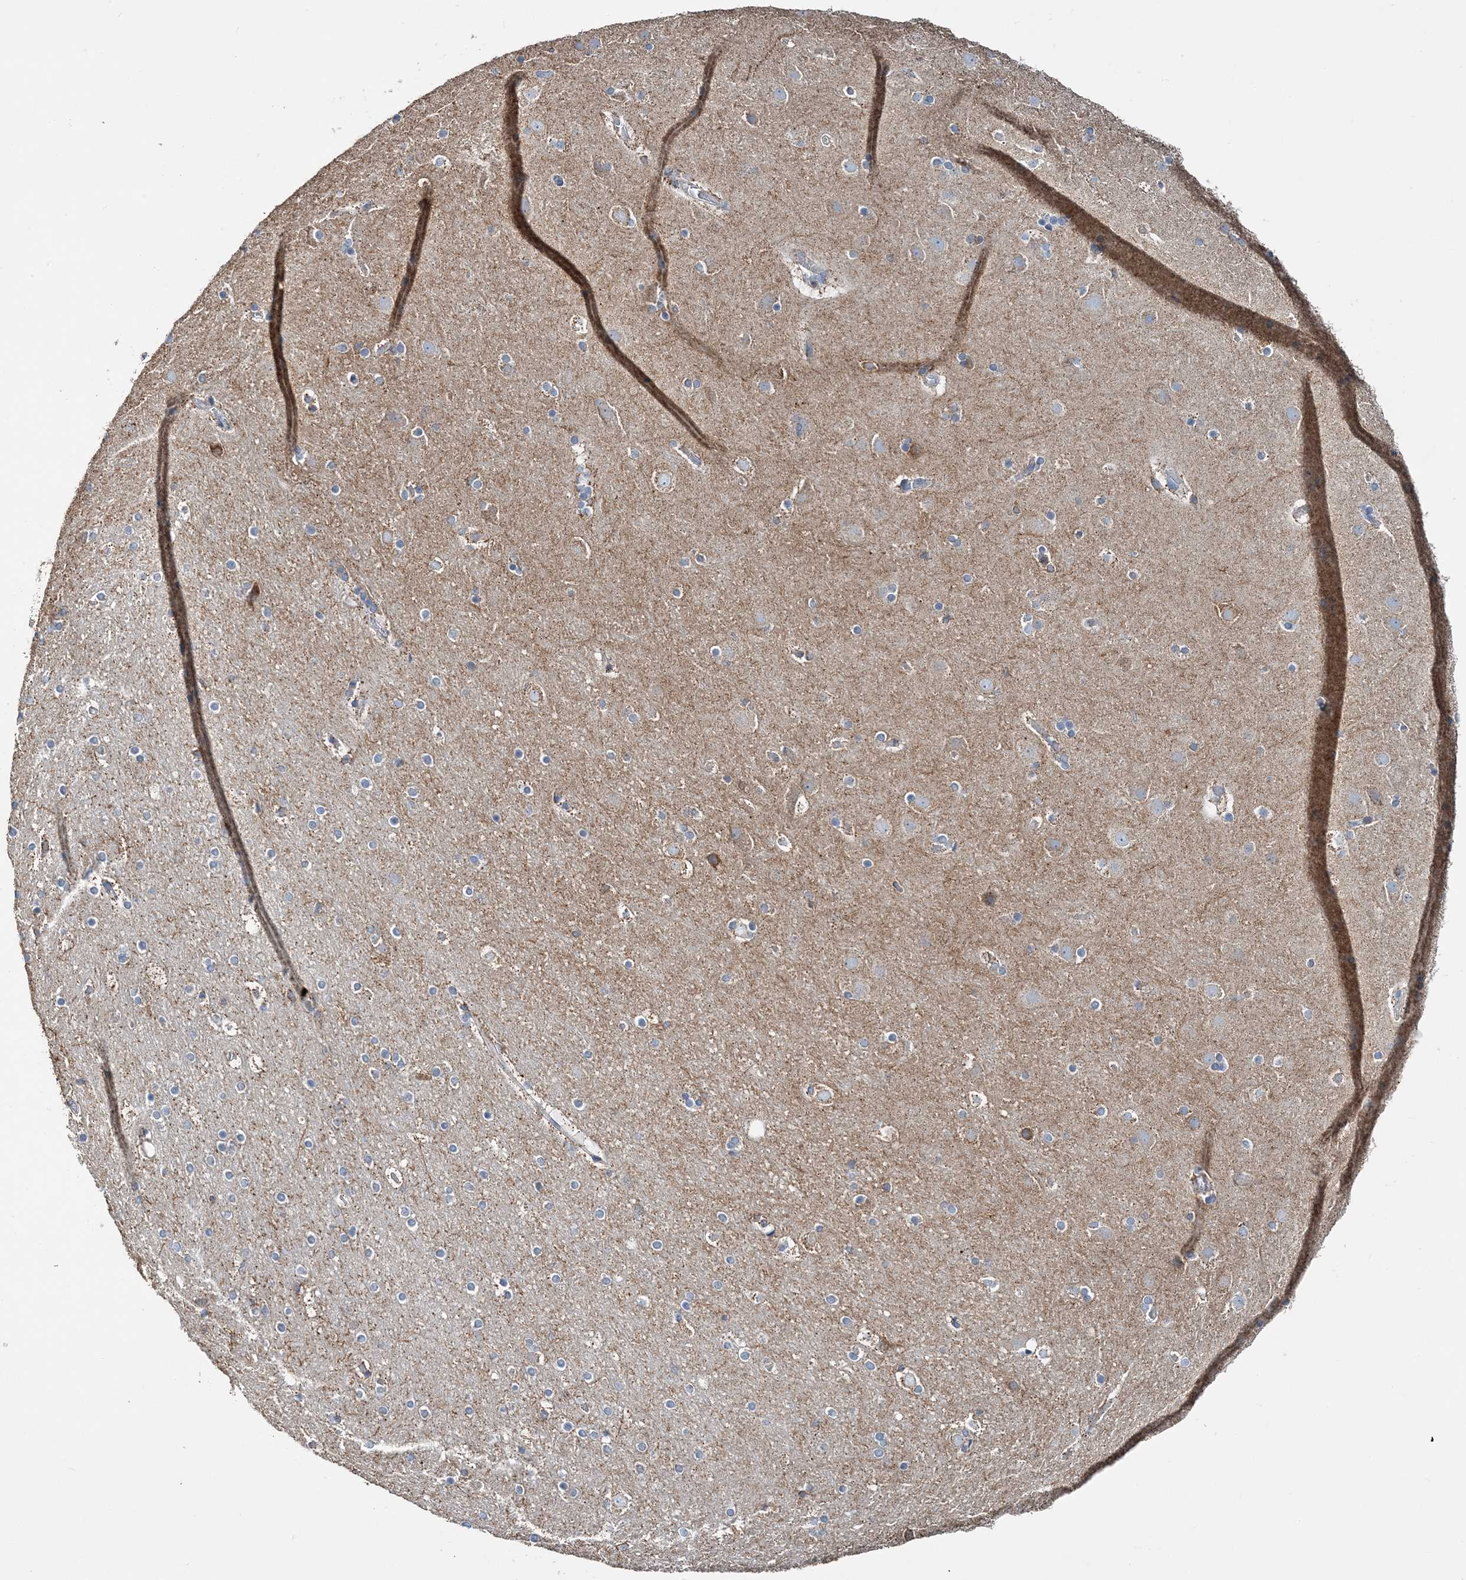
{"staining": {"intensity": "weak", "quantity": ">75%", "location": "cytoplasmic/membranous"}, "tissue": "cerebral cortex", "cell_type": "Endothelial cells", "image_type": "normal", "snomed": [{"axis": "morphology", "description": "Normal tissue, NOS"}, {"axis": "topography", "description": "Cerebral cortex"}], "caption": "This image shows normal cerebral cortex stained with immunohistochemistry to label a protein in brown. The cytoplasmic/membranous of endothelial cells show weak positivity for the protein. Nuclei are counter-stained blue.", "gene": "TMLHE", "patient": {"sex": "male", "age": 57}}